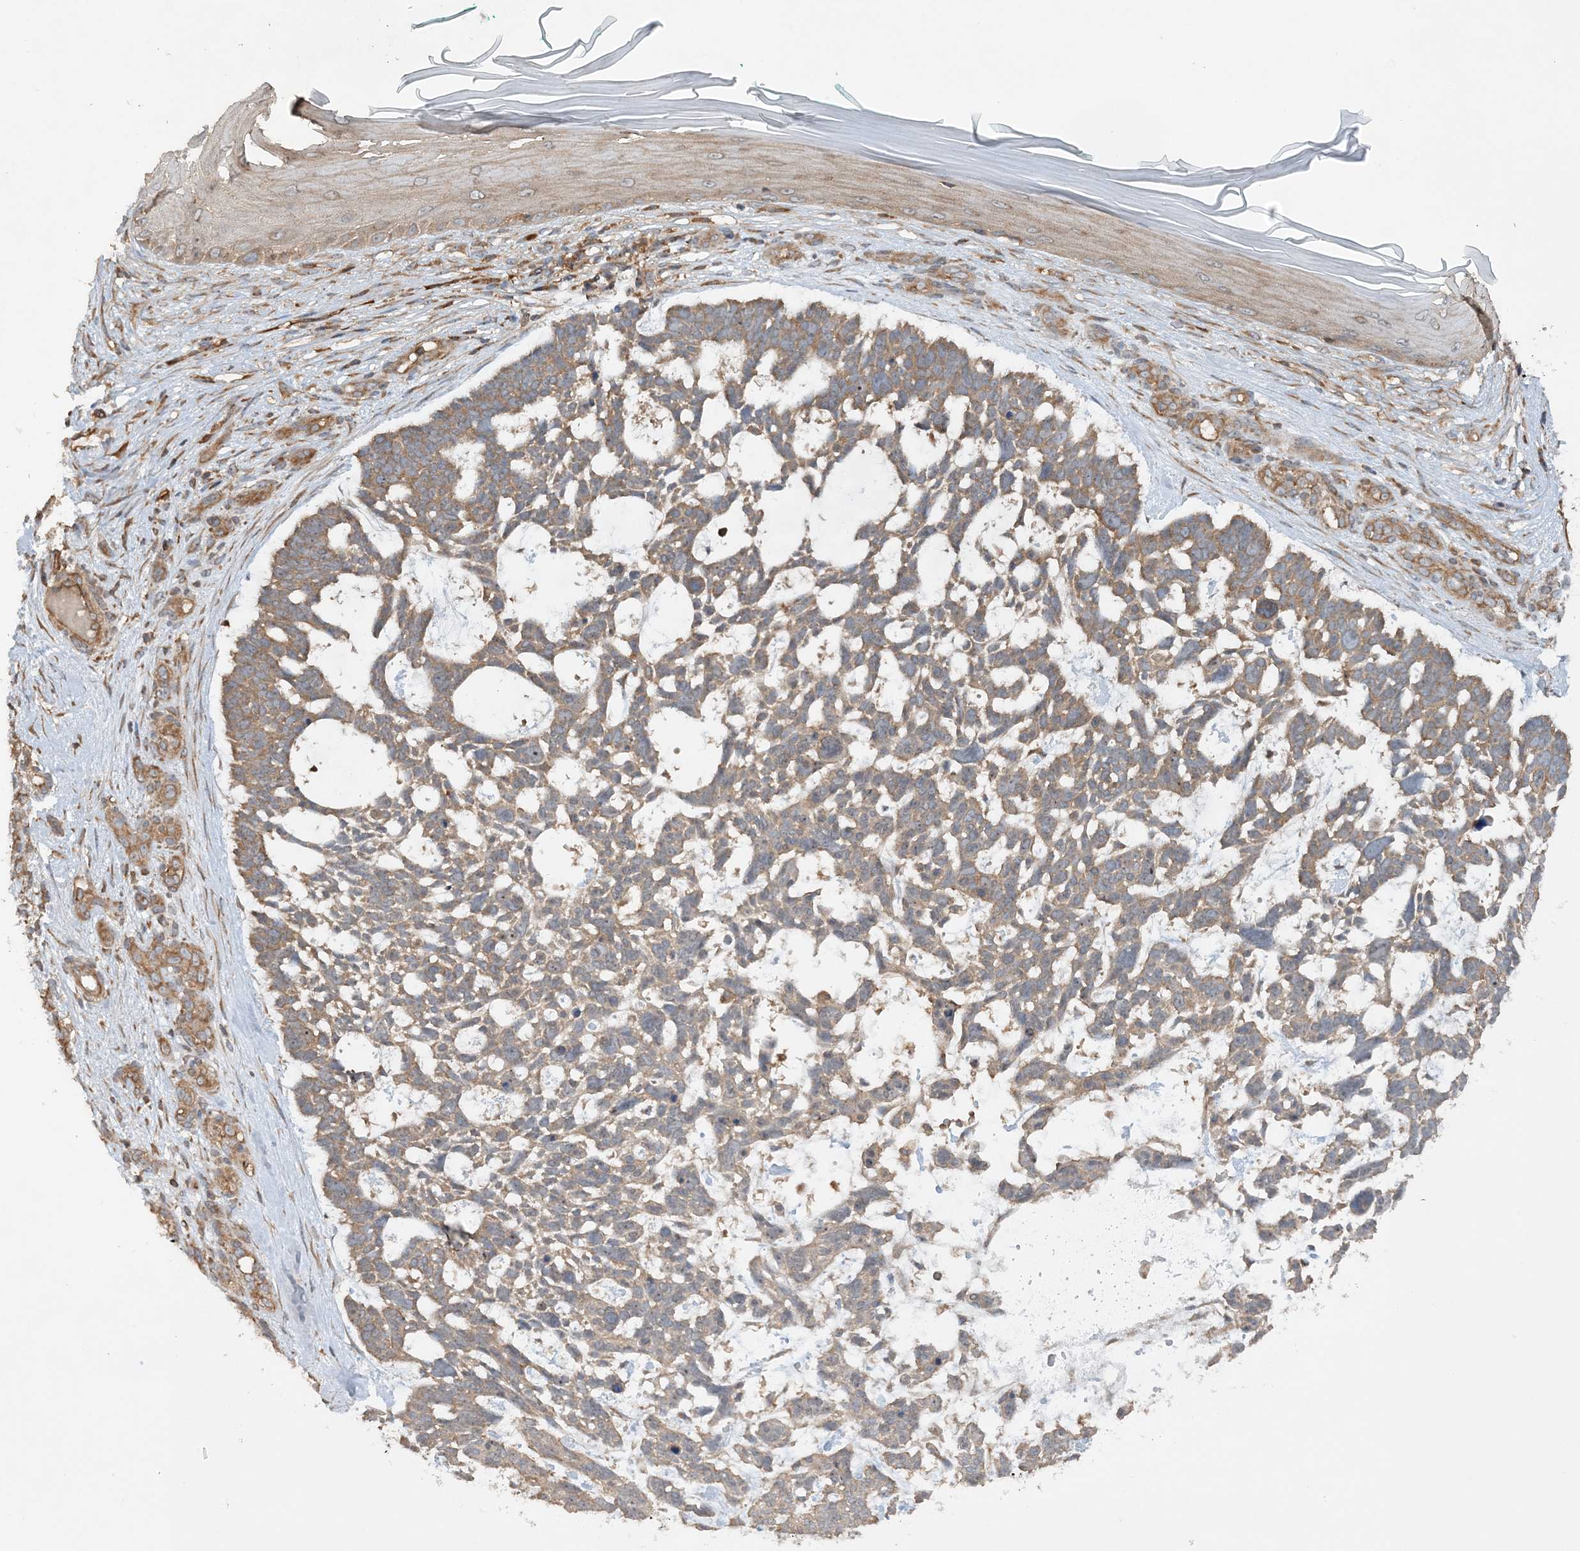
{"staining": {"intensity": "moderate", "quantity": "25%-75%", "location": "cytoplasmic/membranous"}, "tissue": "skin cancer", "cell_type": "Tumor cells", "image_type": "cancer", "snomed": [{"axis": "morphology", "description": "Basal cell carcinoma"}, {"axis": "topography", "description": "Skin"}], "caption": "Brown immunohistochemical staining in basal cell carcinoma (skin) displays moderate cytoplasmic/membranous staining in approximately 25%-75% of tumor cells. (DAB (3,3'-diaminobenzidine) IHC, brown staining for protein, blue staining for nuclei).", "gene": "ACAP2", "patient": {"sex": "male", "age": 88}}